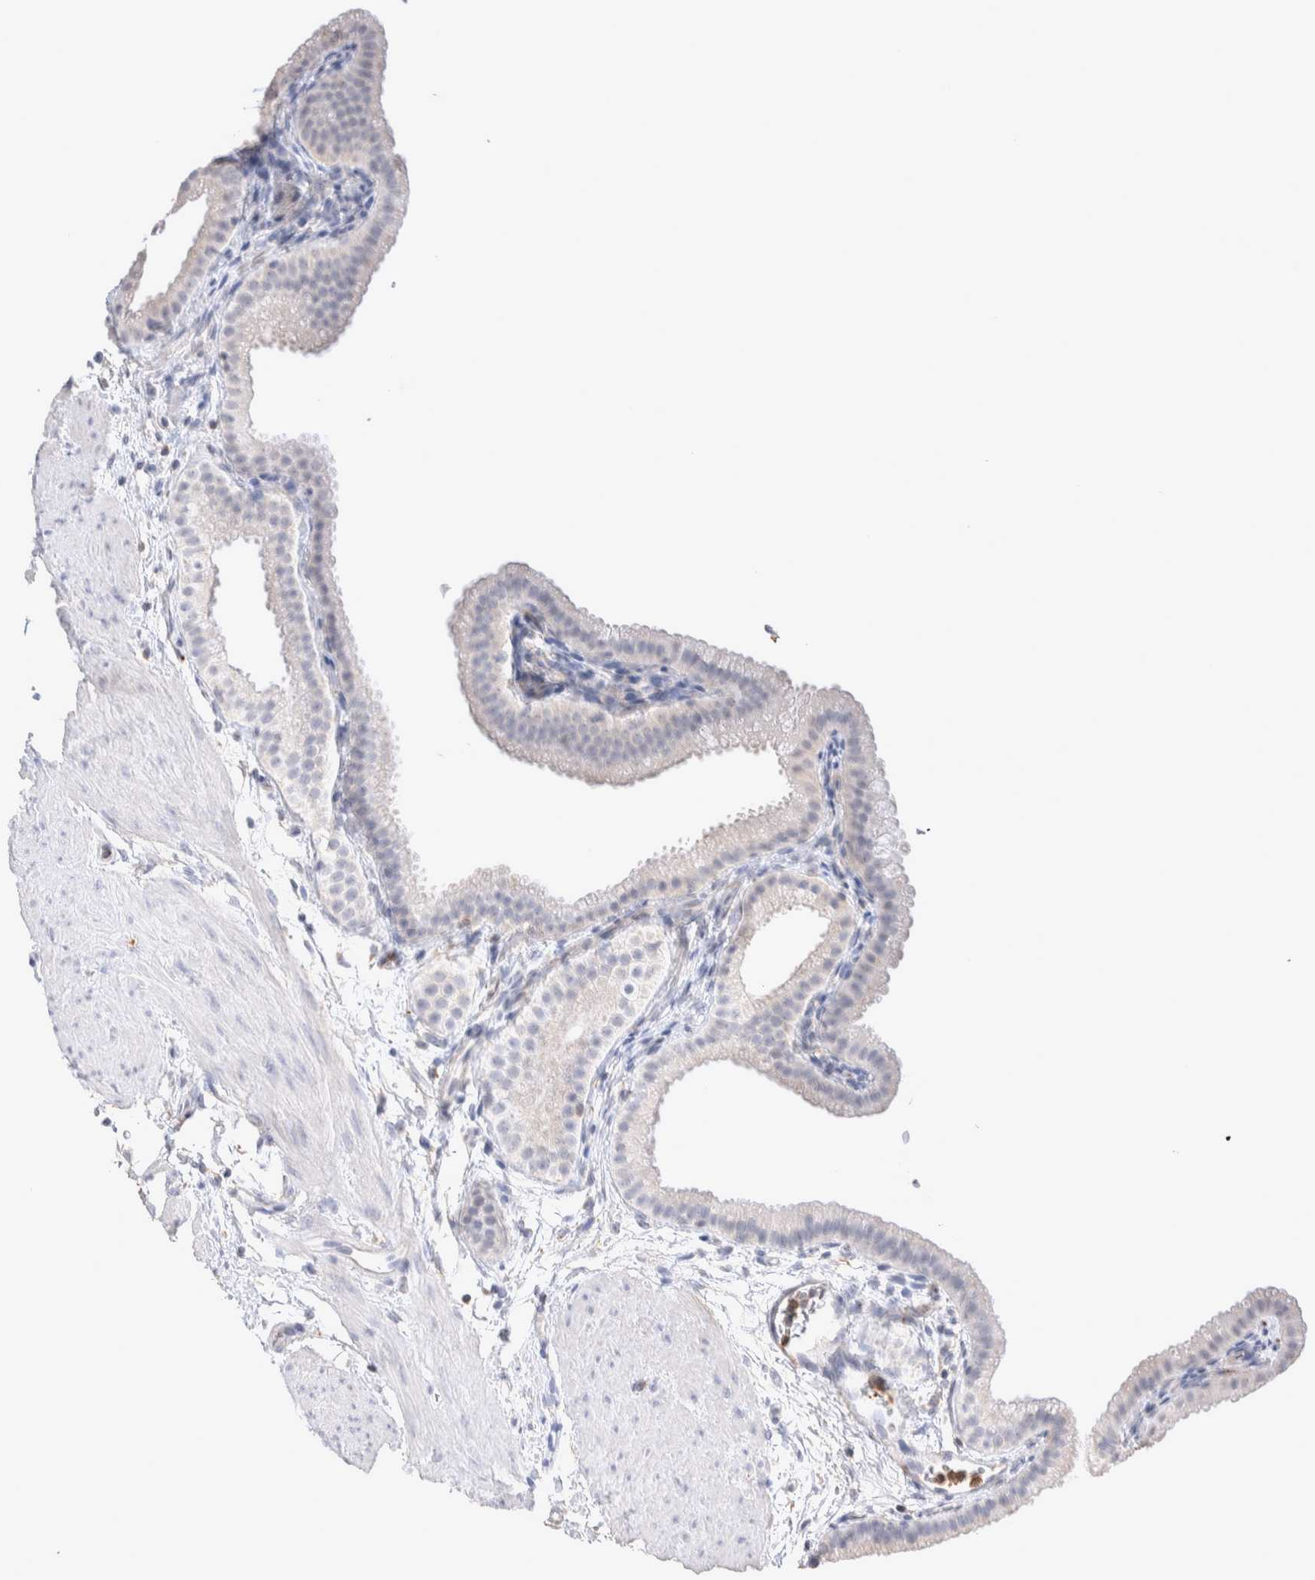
{"staining": {"intensity": "negative", "quantity": "none", "location": "none"}, "tissue": "gallbladder", "cell_type": "Glandular cells", "image_type": "normal", "snomed": [{"axis": "morphology", "description": "Normal tissue, NOS"}, {"axis": "topography", "description": "Gallbladder"}], "caption": "Gallbladder stained for a protein using immunohistochemistry reveals no expression glandular cells.", "gene": "FFAR2", "patient": {"sex": "female", "age": 64}}